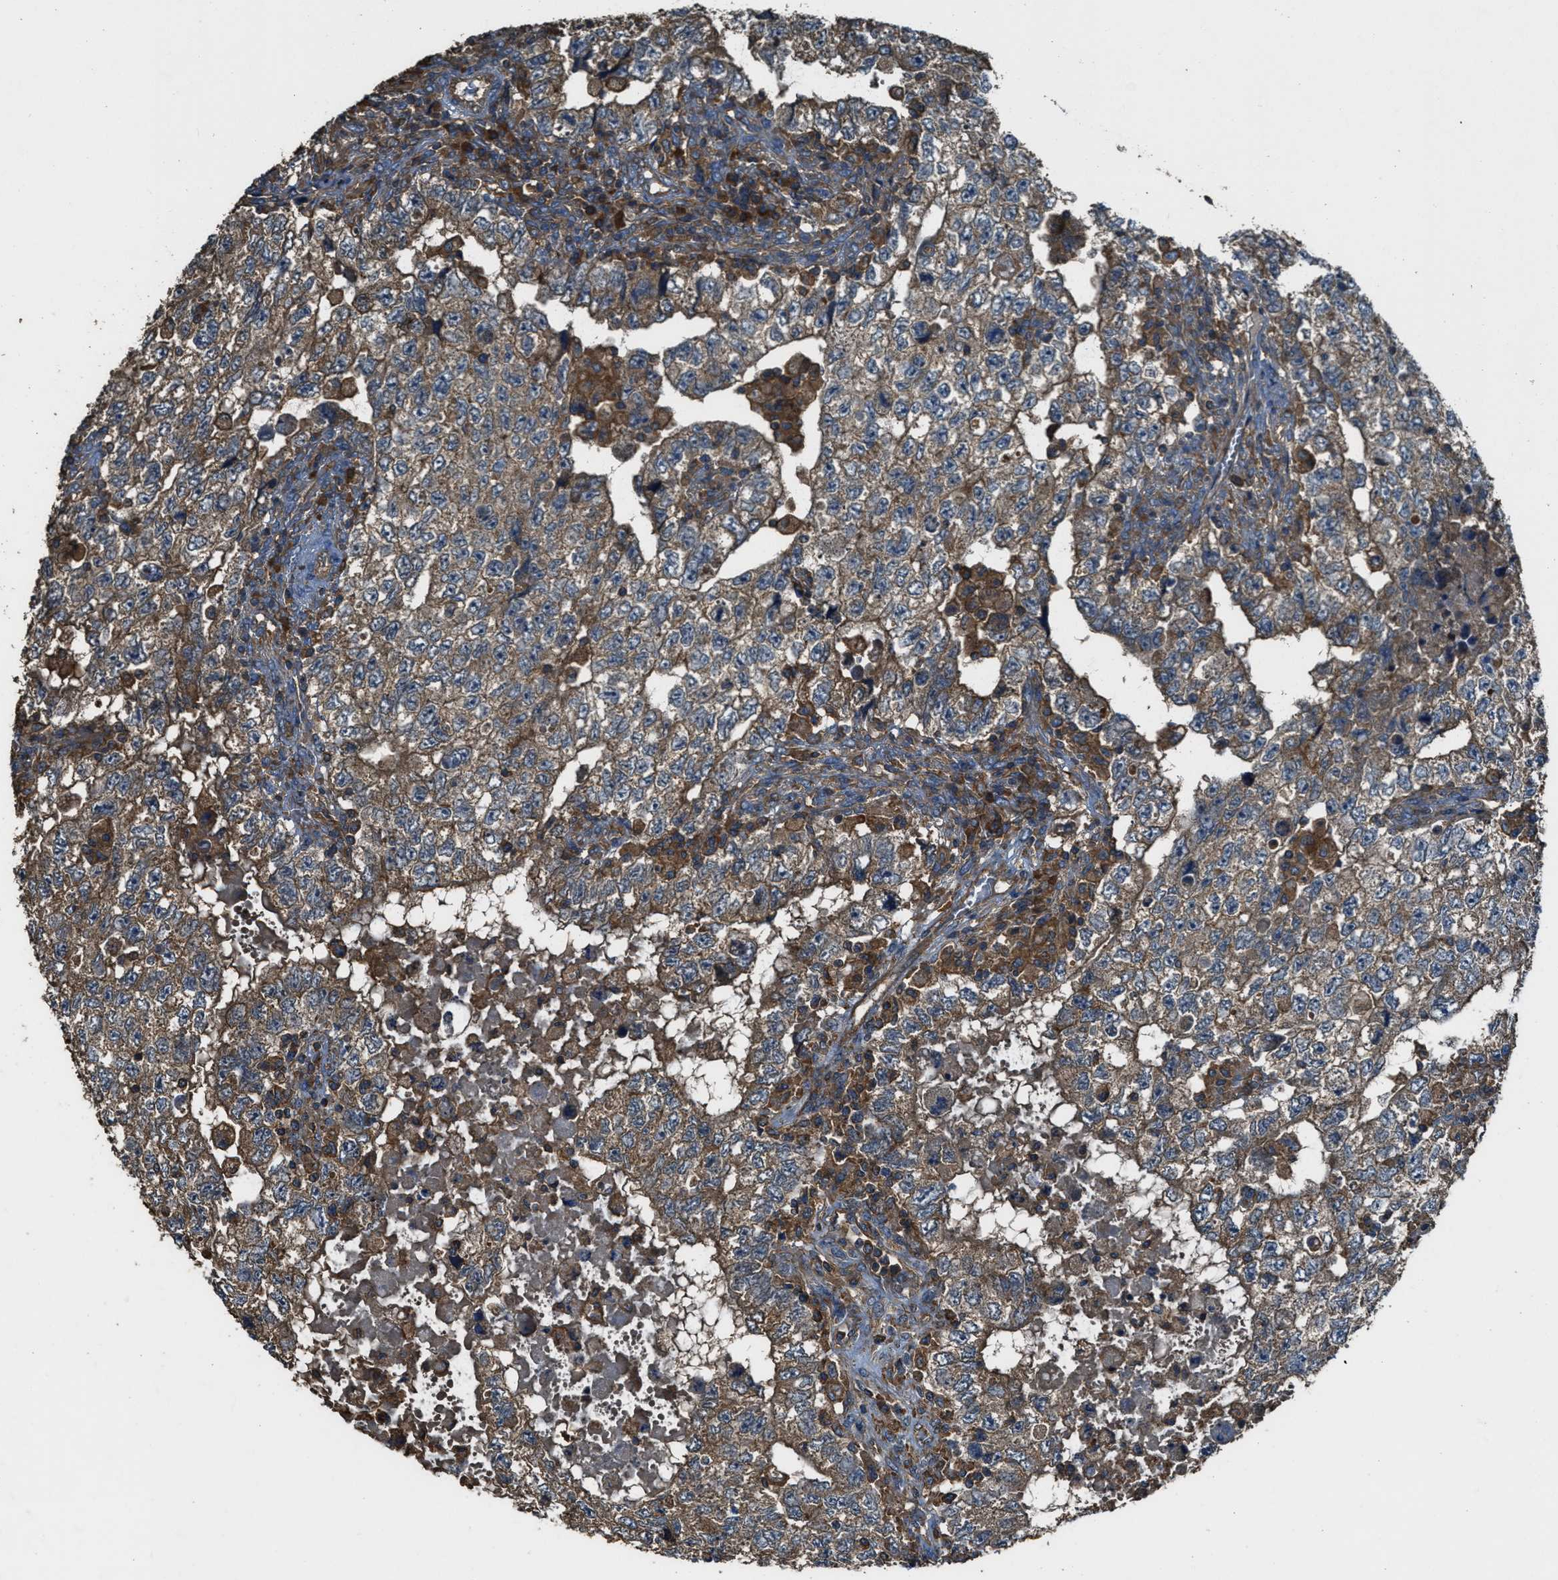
{"staining": {"intensity": "weak", "quantity": ">75%", "location": "cytoplasmic/membranous"}, "tissue": "testis cancer", "cell_type": "Tumor cells", "image_type": "cancer", "snomed": [{"axis": "morphology", "description": "Carcinoma, Embryonal, NOS"}, {"axis": "topography", "description": "Testis"}], "caption": "Weak cytoplasmic/membranous positivity for a protein is seen in approximately >75% of tumor cells of testis cancer (embryonal carcinoma) using immunohistochemistry.", "gene": "MAP3K8", "patient": {"sex": "male", "age": 36}}